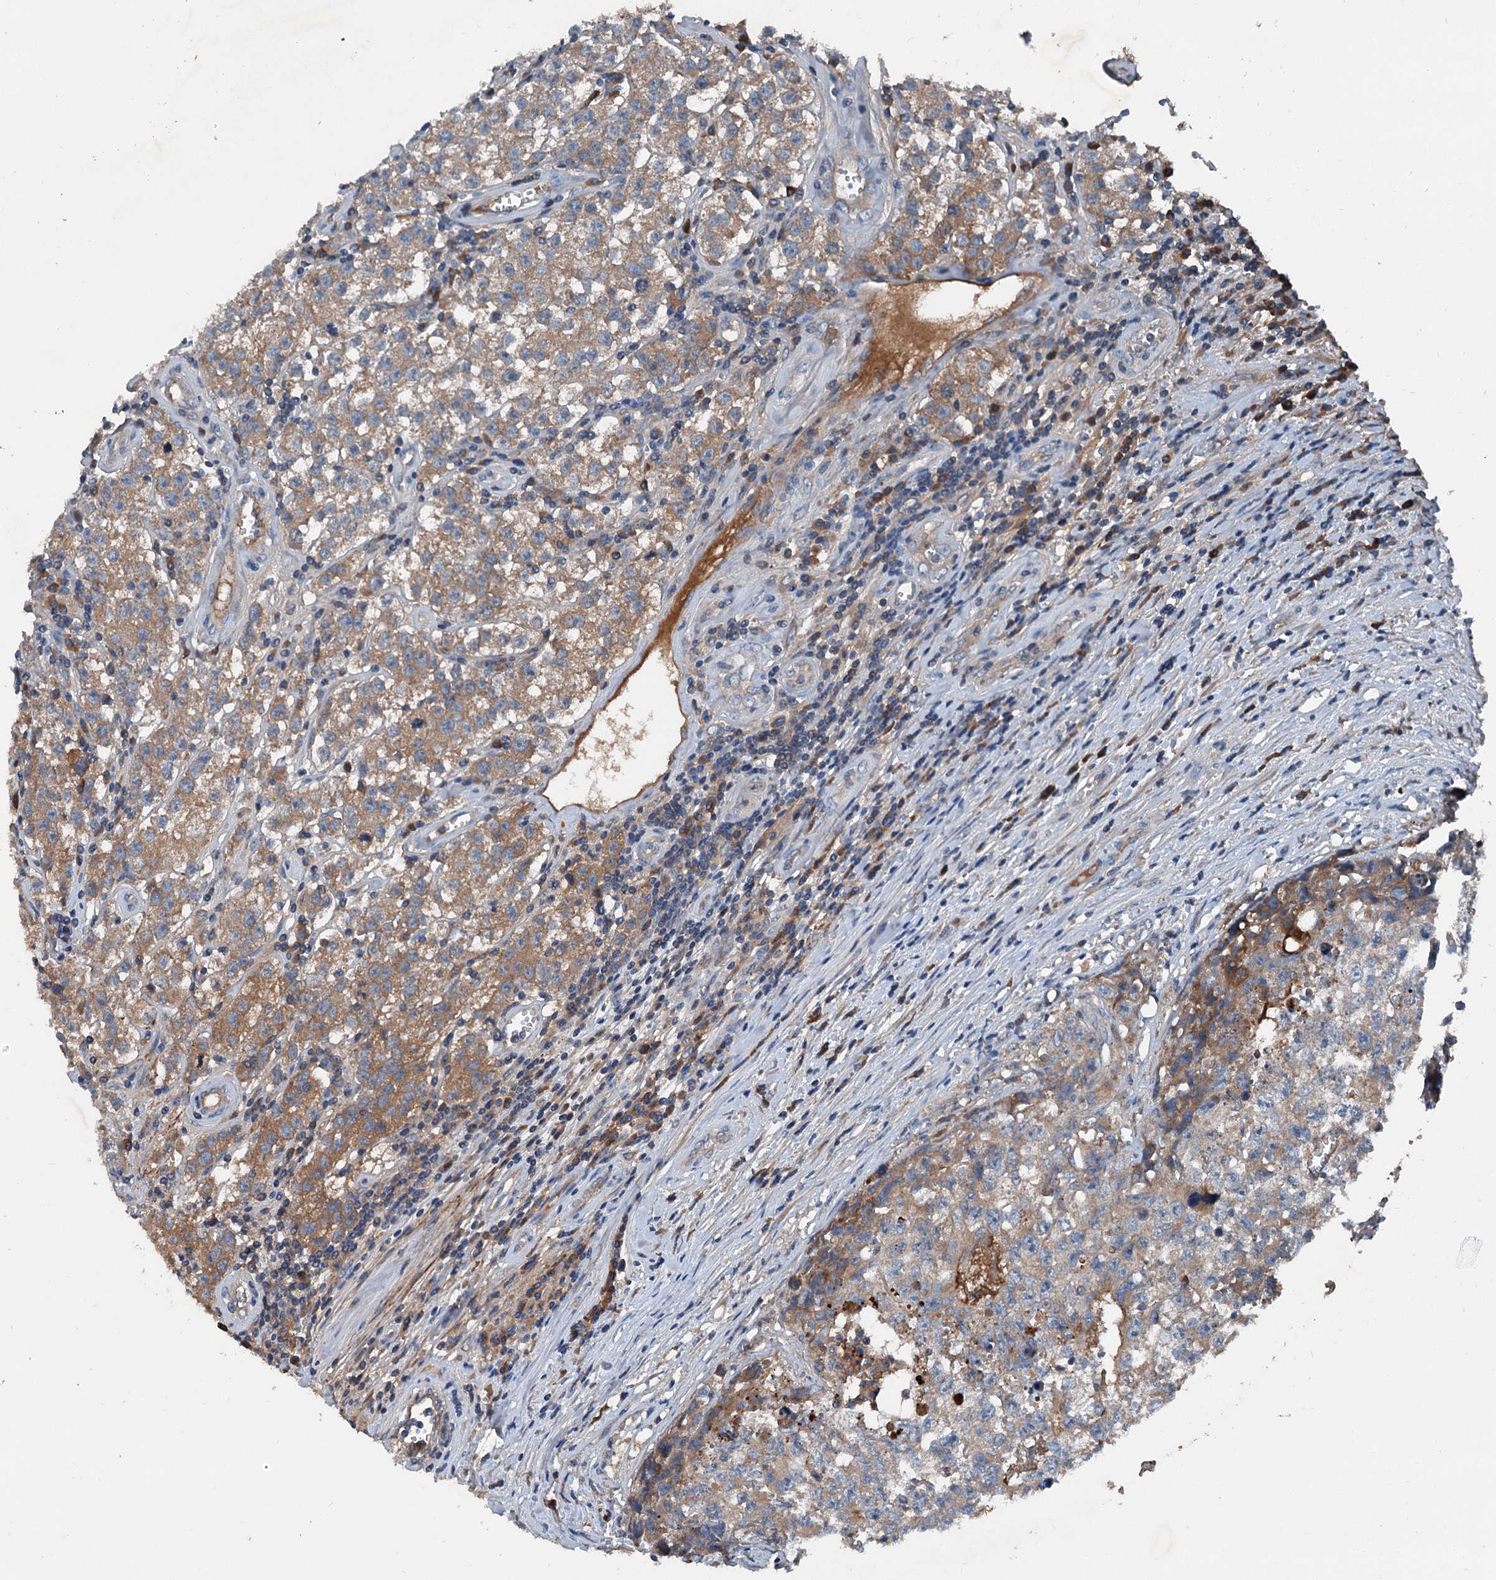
{"staining": {"intensity": "moderate", "quantity": ">75%", "location": "cytoplasmic/membranous"}, "tissue": "testis cancer", "cell_type": "Tumor cells", "image_type": "cancer", "snomed": [{"axis": "morphology", "description": "Seminoma, NOS"}, {"axis": "morphology", "description": "Carcinoma, Embryonal, NOS"}, {"axis": "topography", "description": "Testis"}], "caption": "Testis cancer (embryonal carcinoma) stained for a protein (brown) displays moderate cytoplasmic/membranous positive staining in about >75% of tumor cells.", "gene": "PDSS1", "patient": {"sex": "male", "age": 43}}